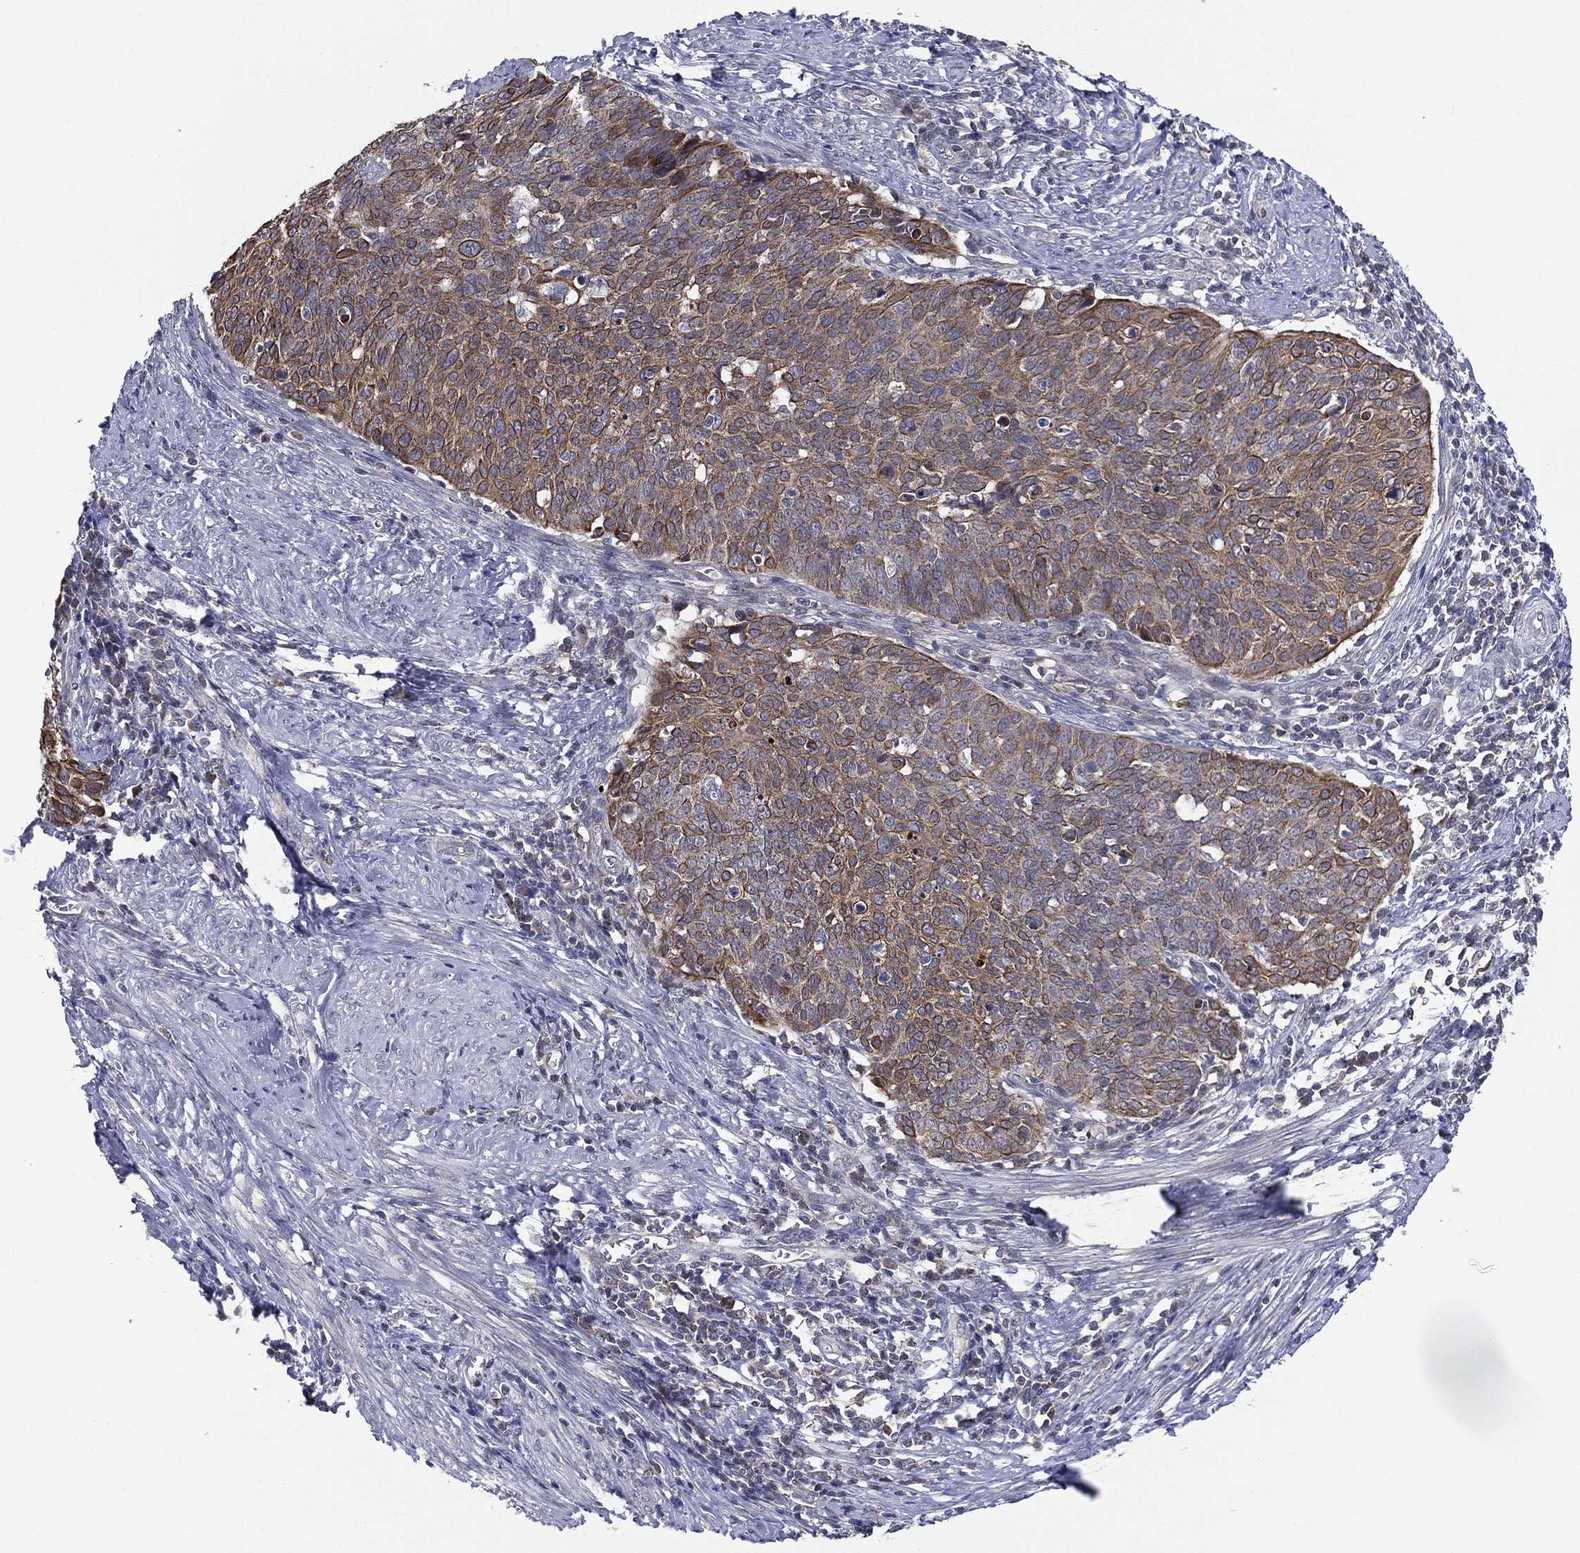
{"staining": {"intensity": "moderate", "quantity": "25%-75%", "location": "cytoplasmic/membranous"}, "tissue": "cervical cancer", "cell_type": "Tumor cells", "image_type": "cancer", "snomed": [{"axis": "morphology", "description": "Normal tissue, NOS"}, {"axis": "morphology", "description": "Squamous cell carcinoma, NOS"}, {"axis": "topography", "description": "Cervix"}], "caption": "Protein expression by immunohistochemistry (IHC) reveals moderate cytoplasmic/membranous staining in approximately 25%-75% of tumor cells in cervical cancer (squamous cell carcinoma). (DAB (3,3'-diaminobenzidine) IHC, brown staining for protein, blue staining for nuclei).", "gene": "KAT14", "patient": {"sex": "female", "age": 39}}